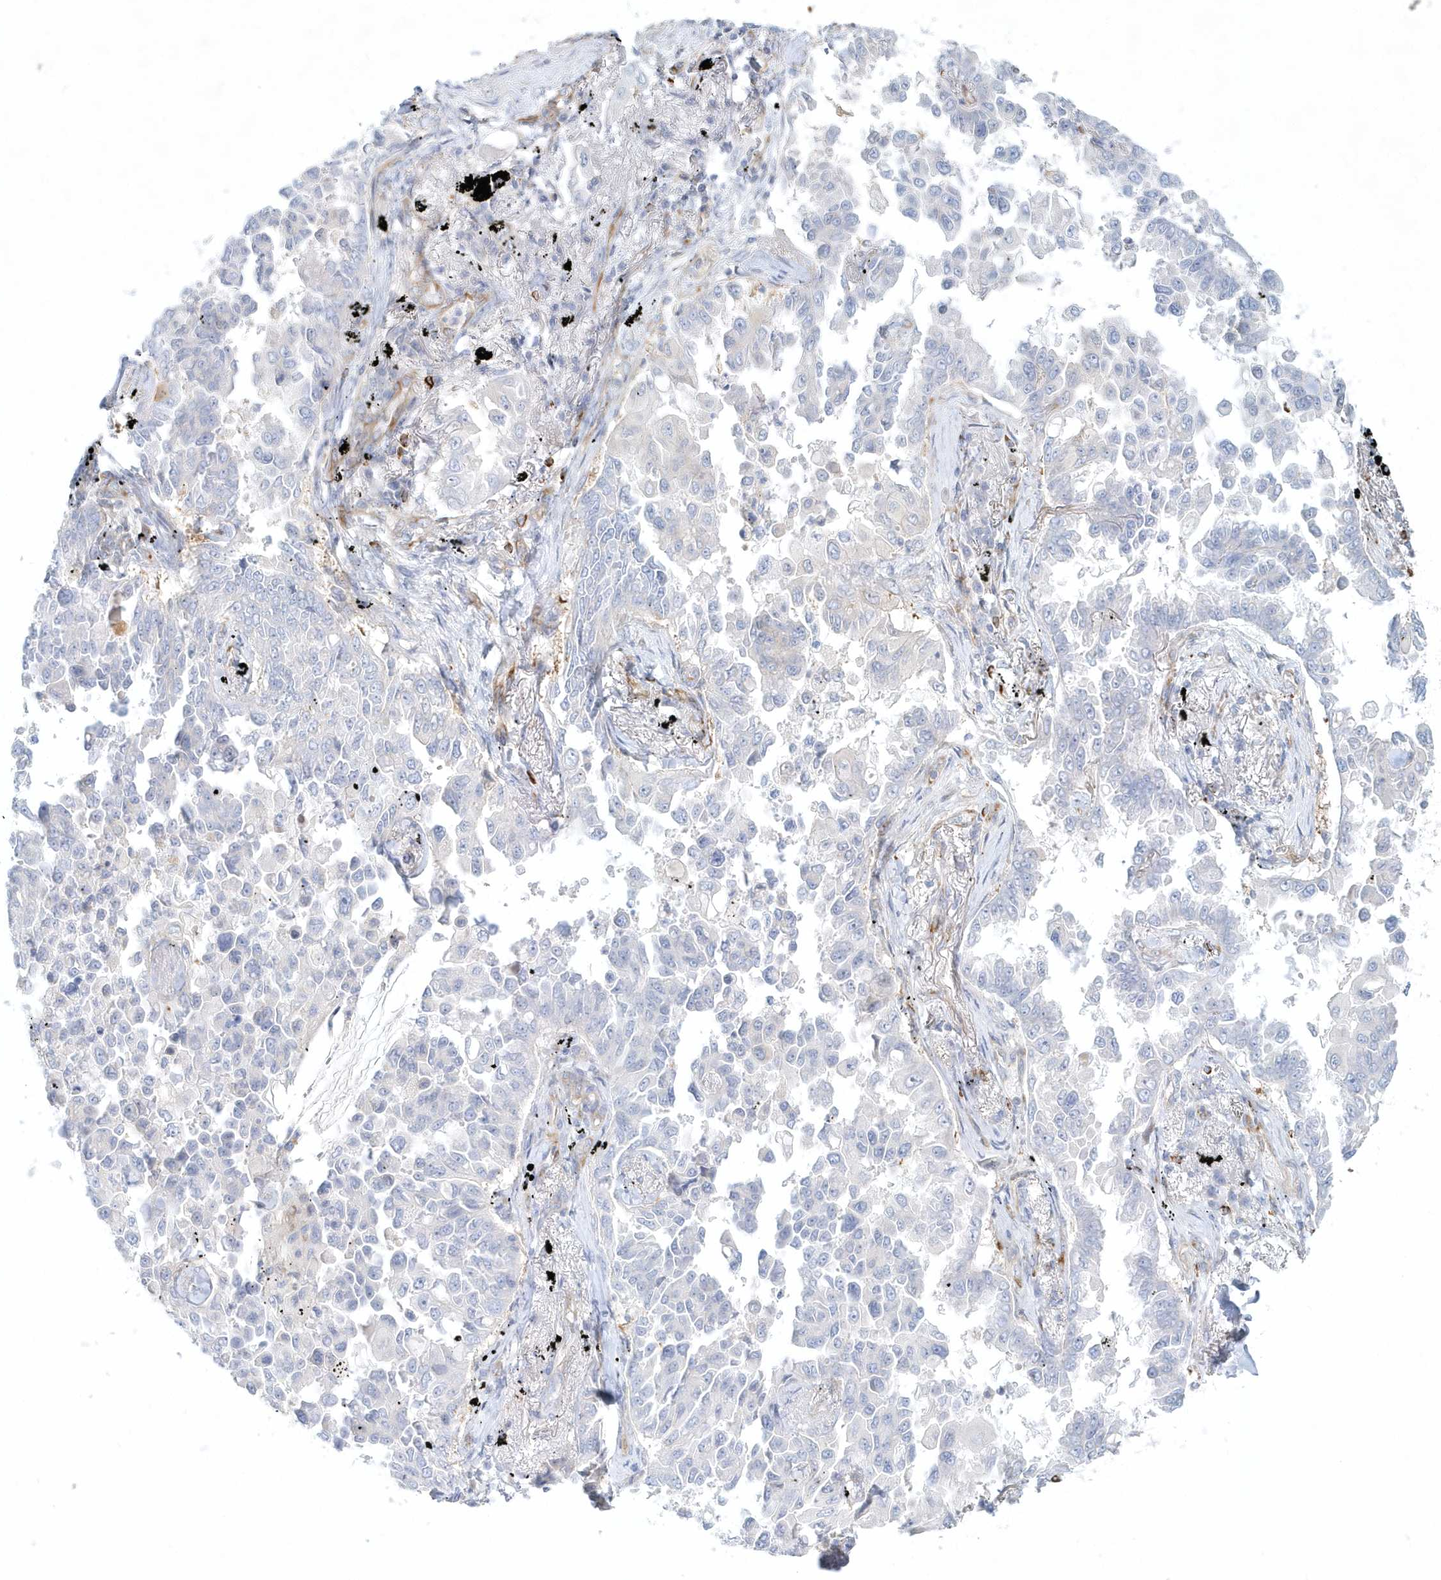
{"staining": {"intensity": "negative", "quantity": "none", "location": "none"}, "tissue": "lung cancer", "cell_type": "Tumor cells", "image_type": "cancer", "snomed": [{"axis": "morphology", "description": "Adenocarcinoma, NOS"}, {"axis": "topography", "description": "Lung"}], "caption": "Immunohistochemistry histopathology image of human lung cancer stained for a protein (brown), which demonstrates no positivity in tumor cells. Nuclei are stained in blue.", "gene": "DNAH1", "patient": {"sex": "female", "age": 67}}